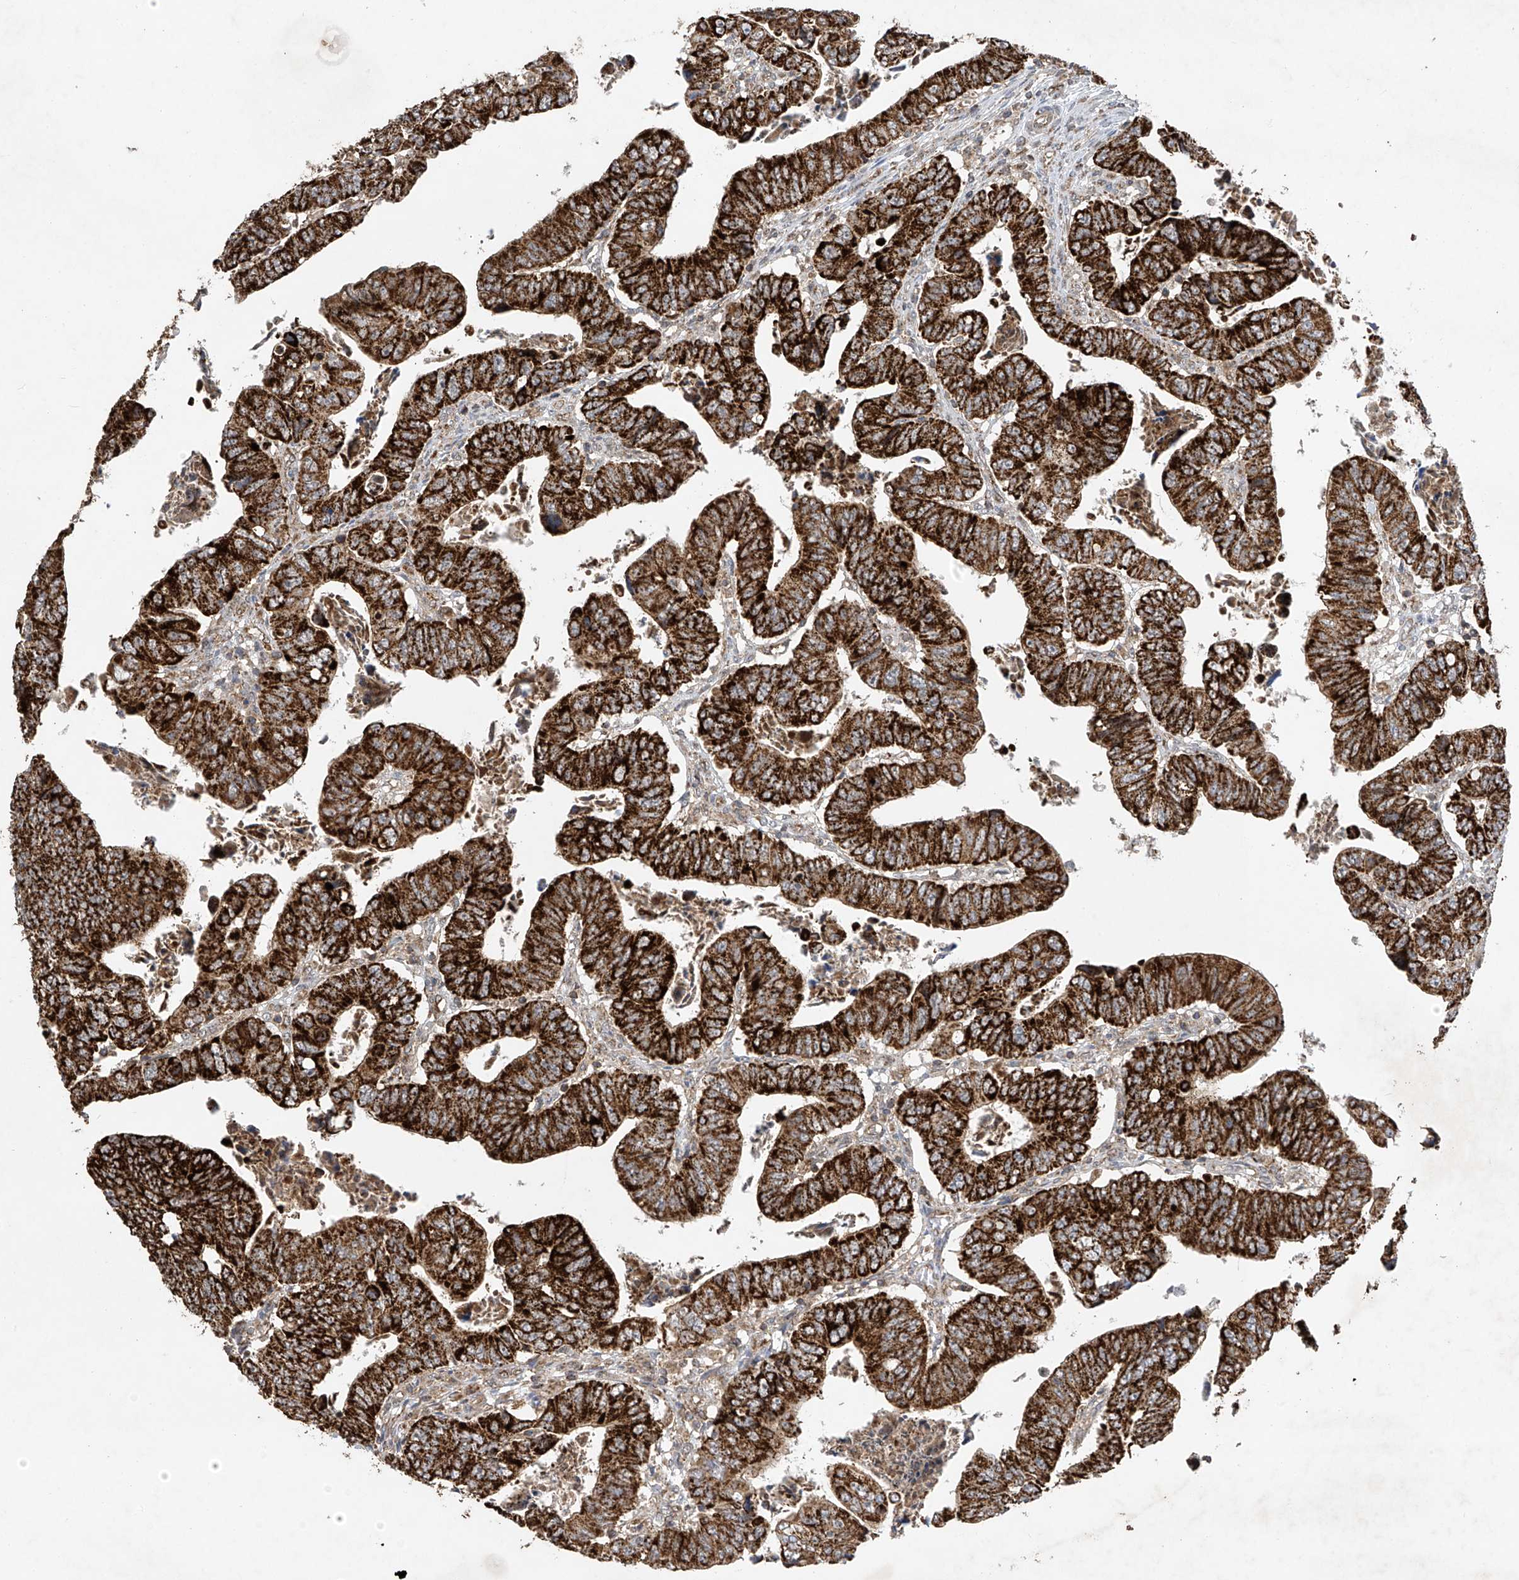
{"staining": {"intensity": "strong", "quantity": ">75%", "location": "cytoplasmic/membranous"}, "tissue": "colorectal cancer", "cell_type": "Tumor cells", "image_type": "cancer", "snomed": [{"axis": "morphology", "description": "Normal tissue, NOS"}, {"axis": "morphology", "description": "Adenocarcinoma, NOS"}, {"axis": "topography", "description": "Rectum"}], "caption": "DAB (3,3'-diaminobenzidine) immunohistochemical staining of colorectal cancer (adenocarcinoma) demonstrates strong cytoplasmic/membranous protein staining in about >75% of tumor cells.", "gene": "UQCC1", "patient": {"sex": "female", "age": 65}}